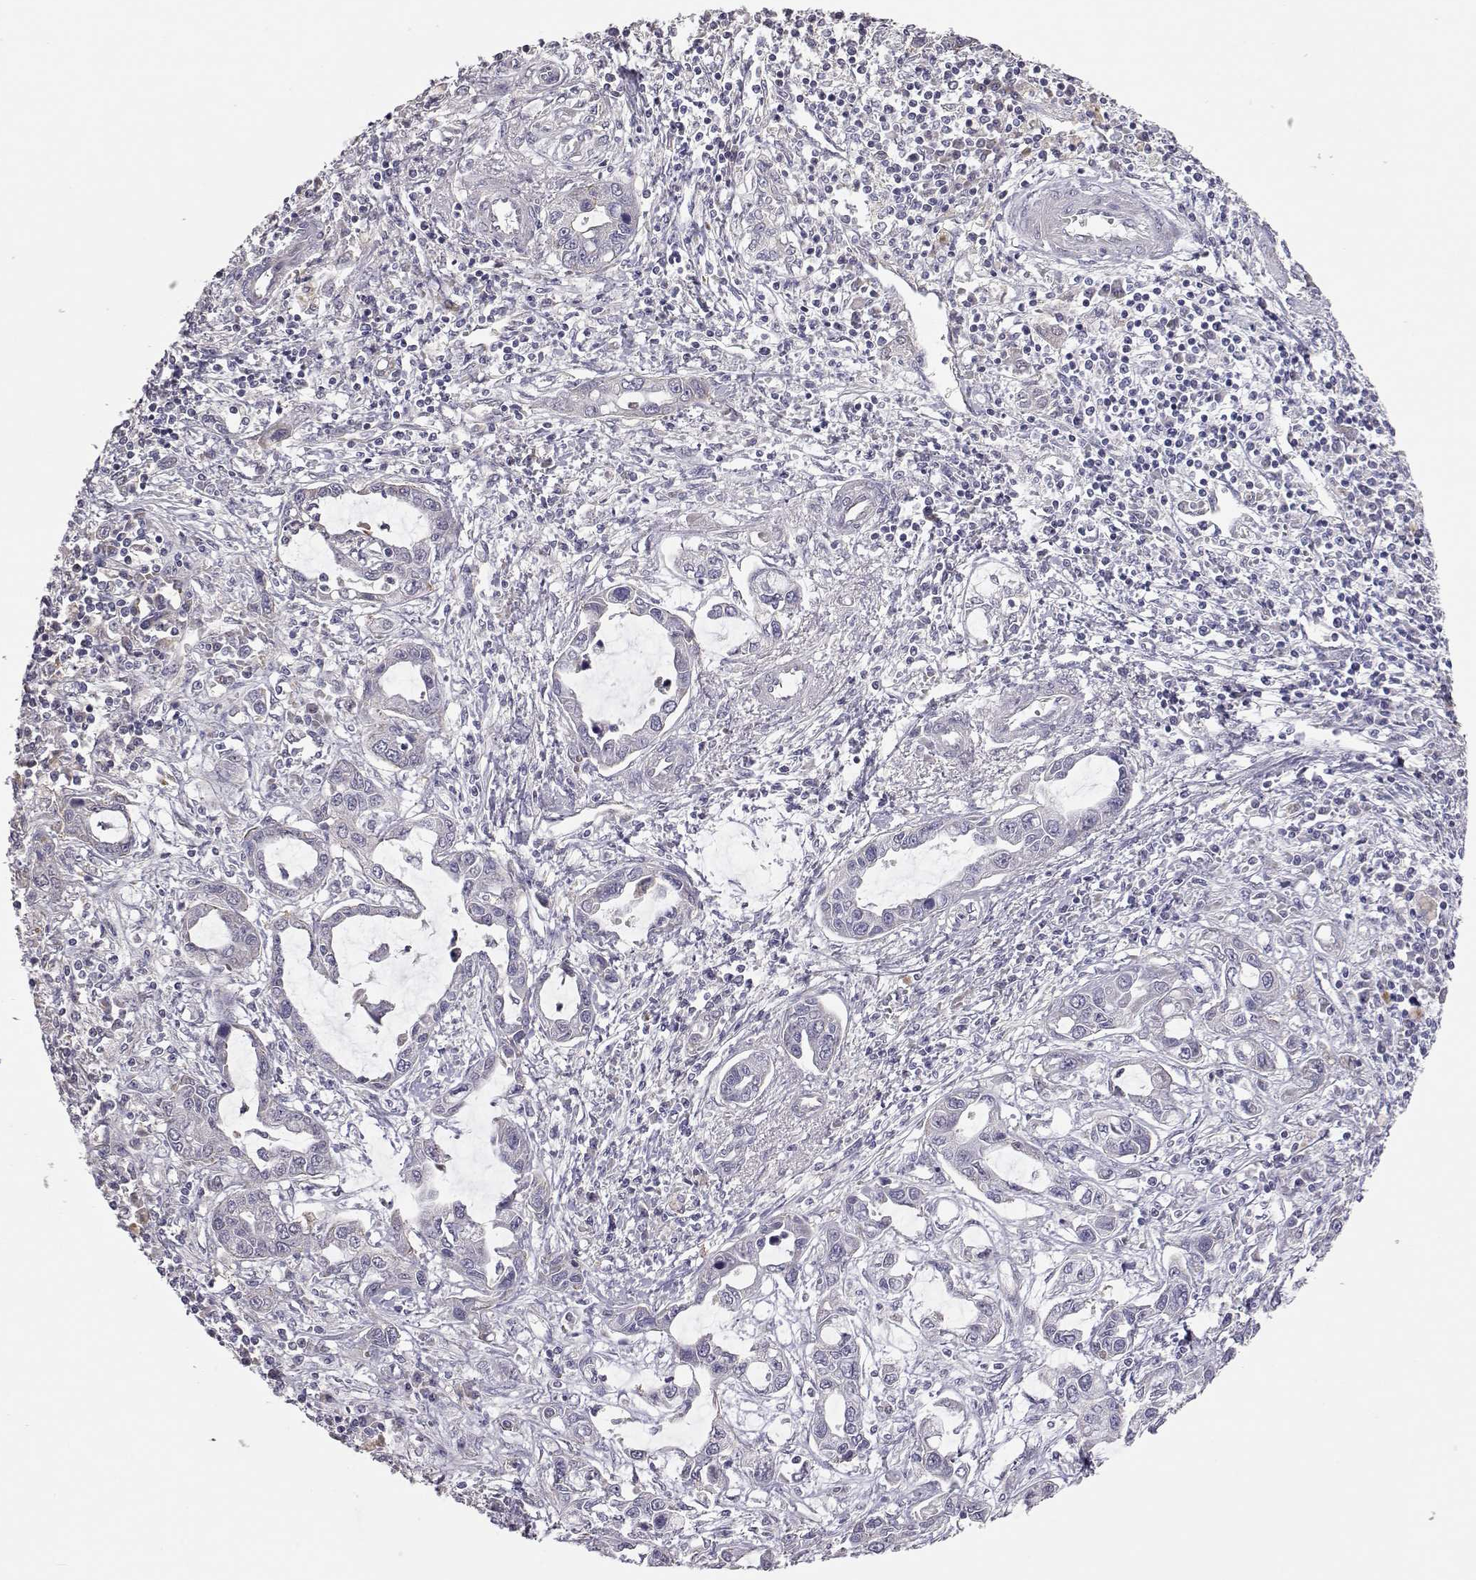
{"staining": {"intensity": "negative", "quantity": "none", "location": "none"}, "tissue": "liver cancer", "cell_type": "Tumor cells", "image_type": "cancer", "snomed": [{"axis": "morphology", "description": "Cholangiocarcinoma"}, {"axis": "topography", "description": "Liver"}], "caption": "High power microscopy micrograph of an IHC histopathology image of liver cancer (cholangiocarcinoma), revealing no significant expression in tumor cells.", "gene": "NCAM2", "patient": {"sex": "male", "age": 58}}